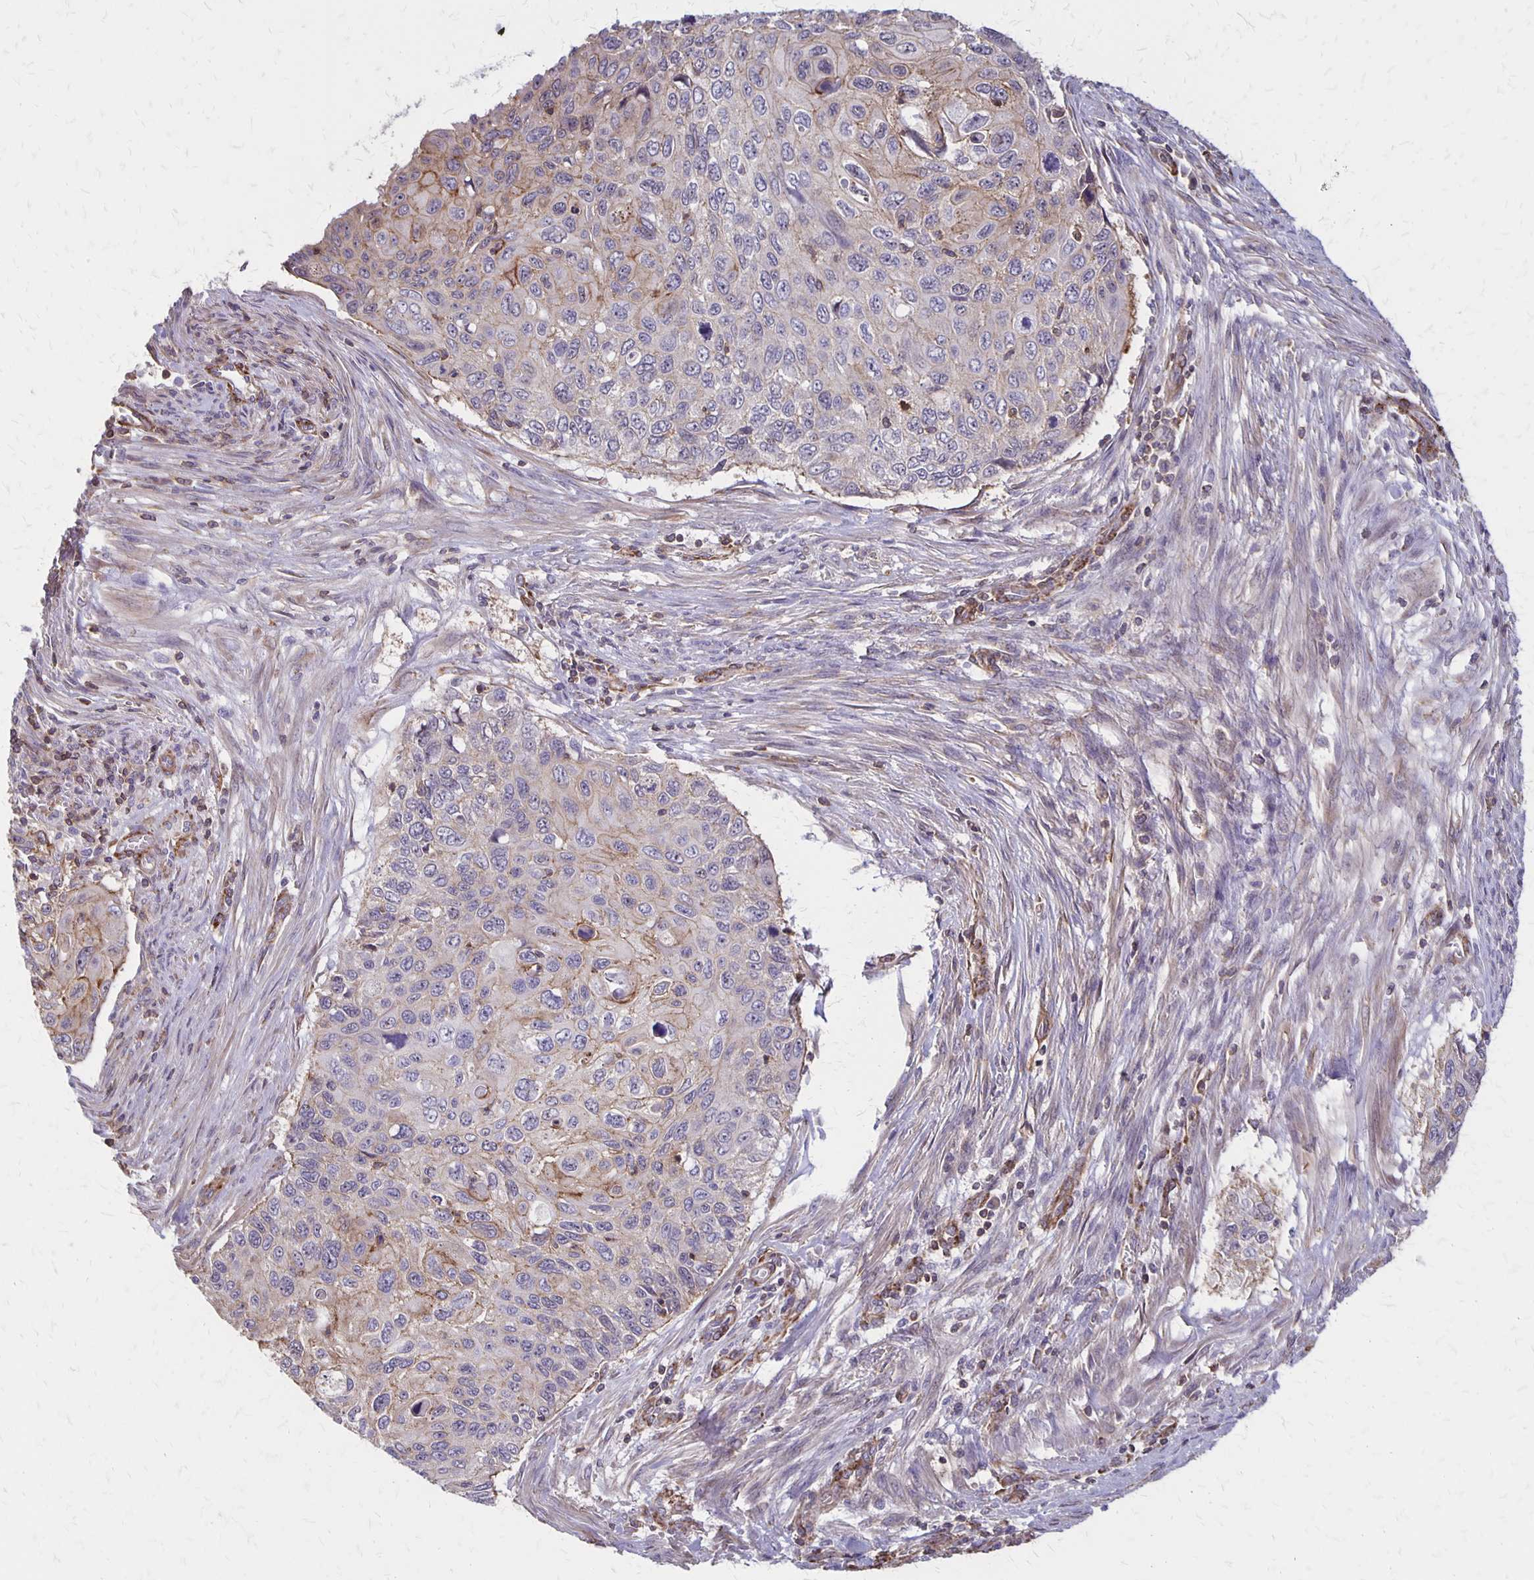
{"staining": {"intensity": "weak", "quantity": "<25%", "location": "cytoplasmic/membranous"}, "tissue": "cervical cancer", "cell_type": "Tumor cells", "image_type": "cancer", "snomed": [{"axis": "morphology", "description": "Squamous cell carcinoma, NOS"}, {"axis": "topography", "description": "Cervix"}], "caption": "DAB (3,3'-diaminobenzidine) immunohistochemical staining of cervical cancer reveals no significant staining in tumor cells.", "gene": "SEPTIN5", "patient": {"sex": "female", "age": 70}}